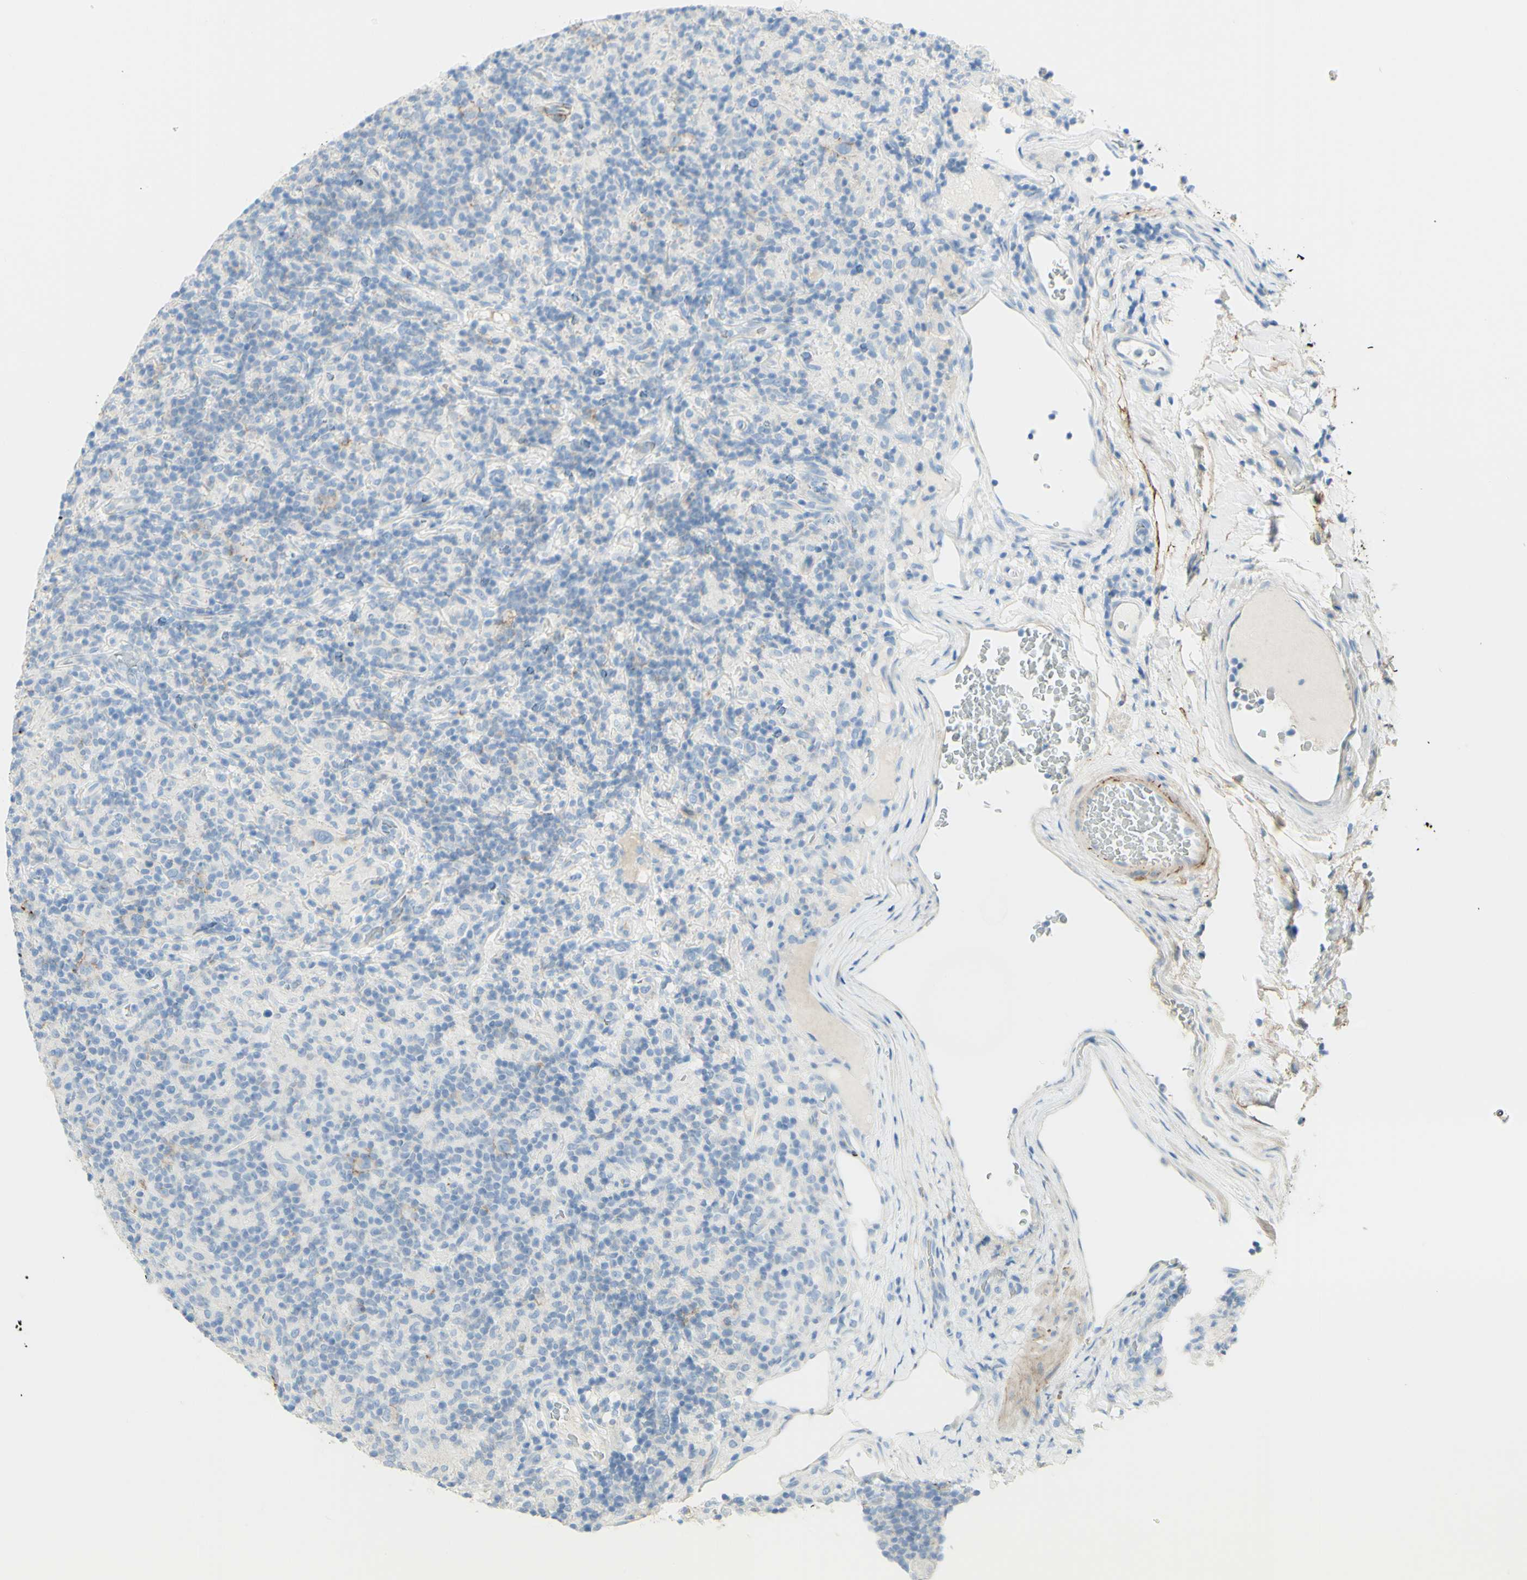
{"staining": {"intensity": "negative", "quantity": "none", "location": "none"}, "tissue": "lymphoma", "cell_type": "Tumor cells", "image_type": "cancer", "snomed": [{"axis": "morphology", "description": "Hodgkin's disease, NOS"}, {"axis": "topography", "description": "Lymph node"}], "caption": "Tumor cells show no significant protein positivity in lymphoma.", "gene": "ALCAM", "patient": {"sex": "male", "age": 70}}